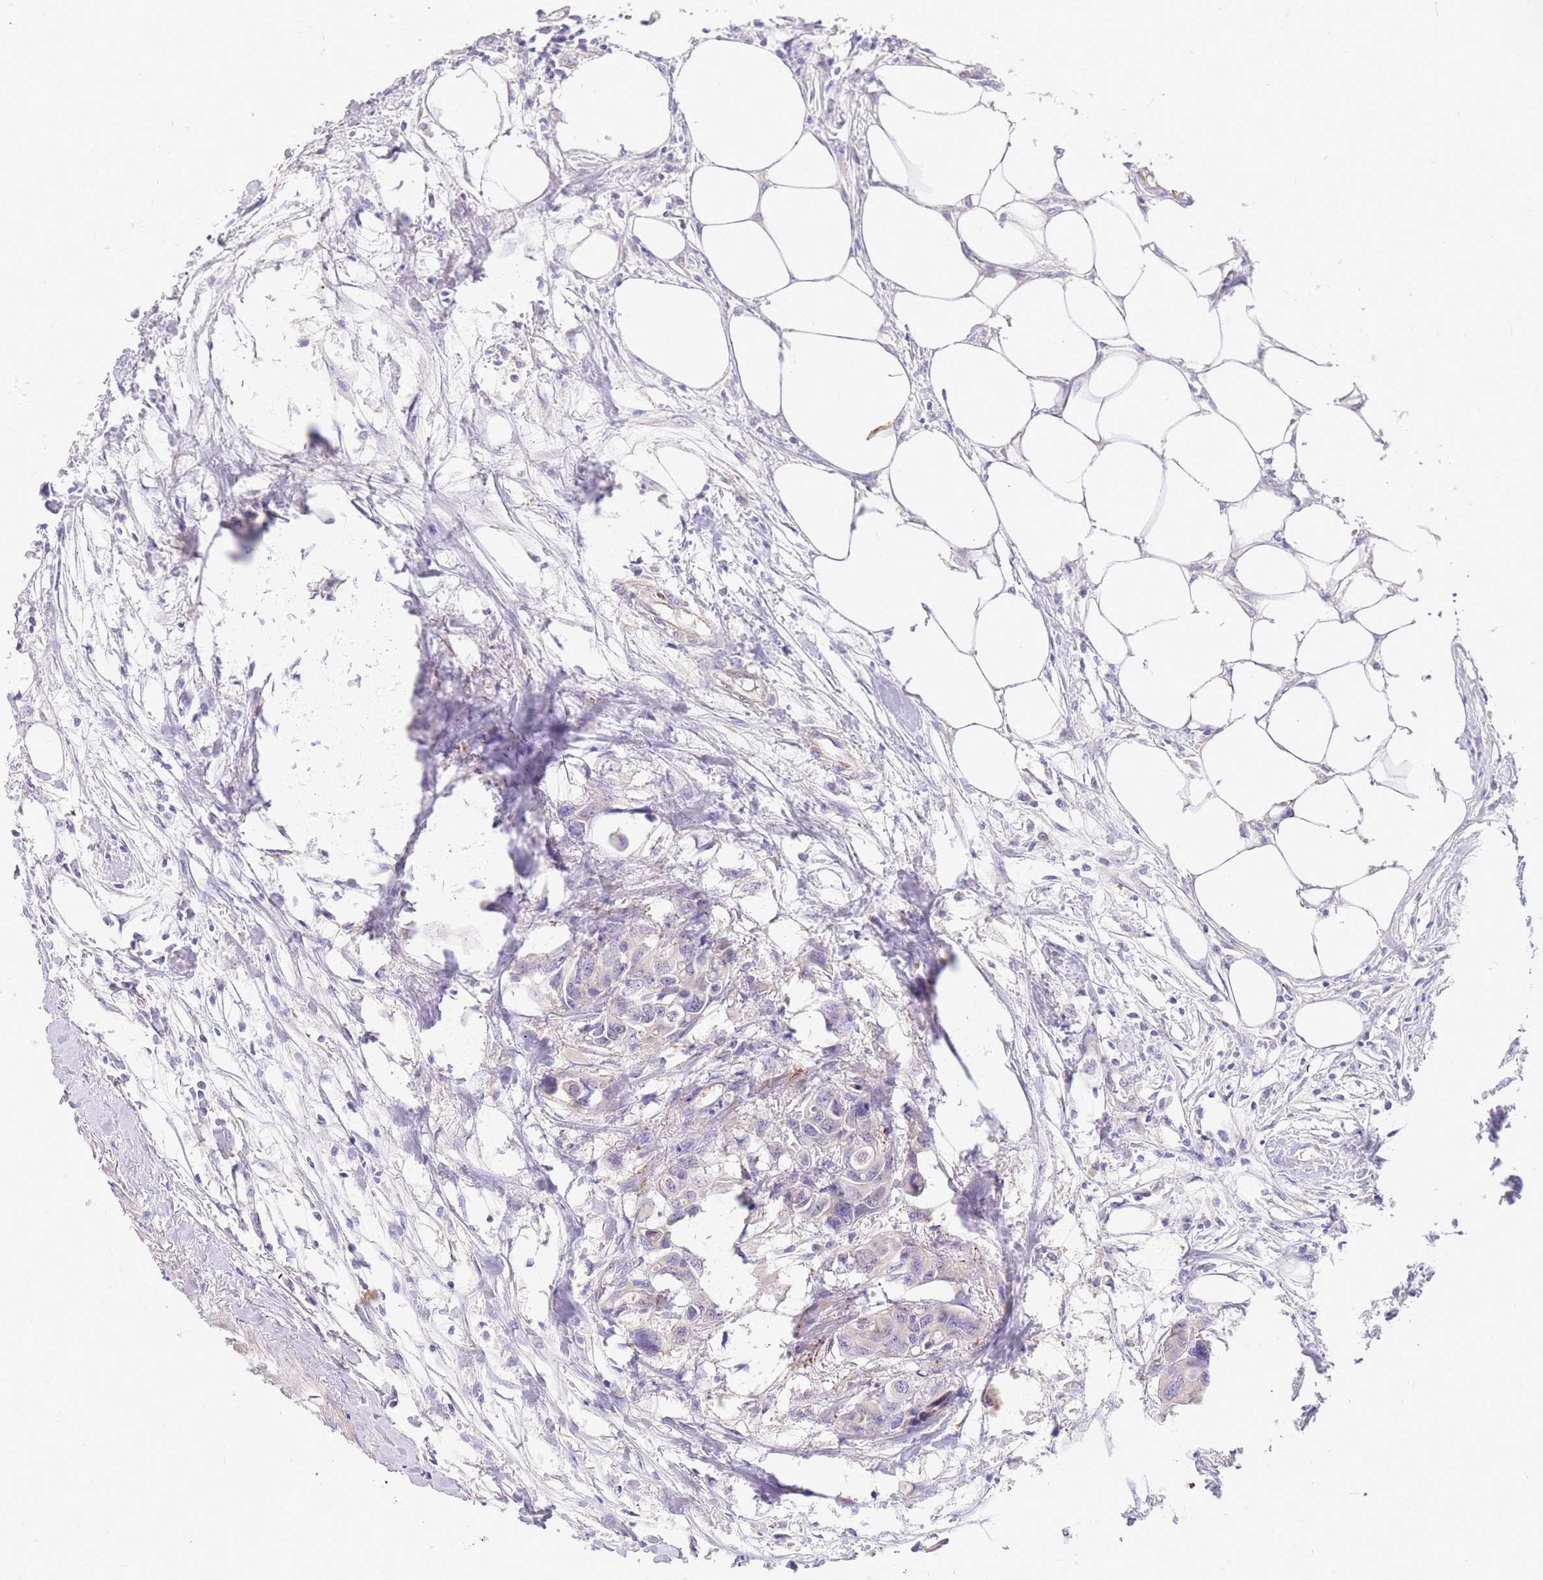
{"staining": {"intensity": "negative", "quantity": "none", "location": "none"}, "tissue": "colorectal cancer", "cell_type": "Tumor cells", "image_type": "cancer", "snomed": [{"axis": "morphology", "description": "Adenocarcinoma, NOS"}, {"axis": "topography", "description": "Colon"}], "caption": "Immunohistochemical staining of colorectal adenocarcinoma shows no significant positivity in tumor cells. (Stains: DAB immunohistochemistry (IHC) with hematoxylin counter stain, Microscopy: brightfield microscopy at high magnification).", "gene": "S100PBP", "patient": {"sex": "male", "age": 77}}